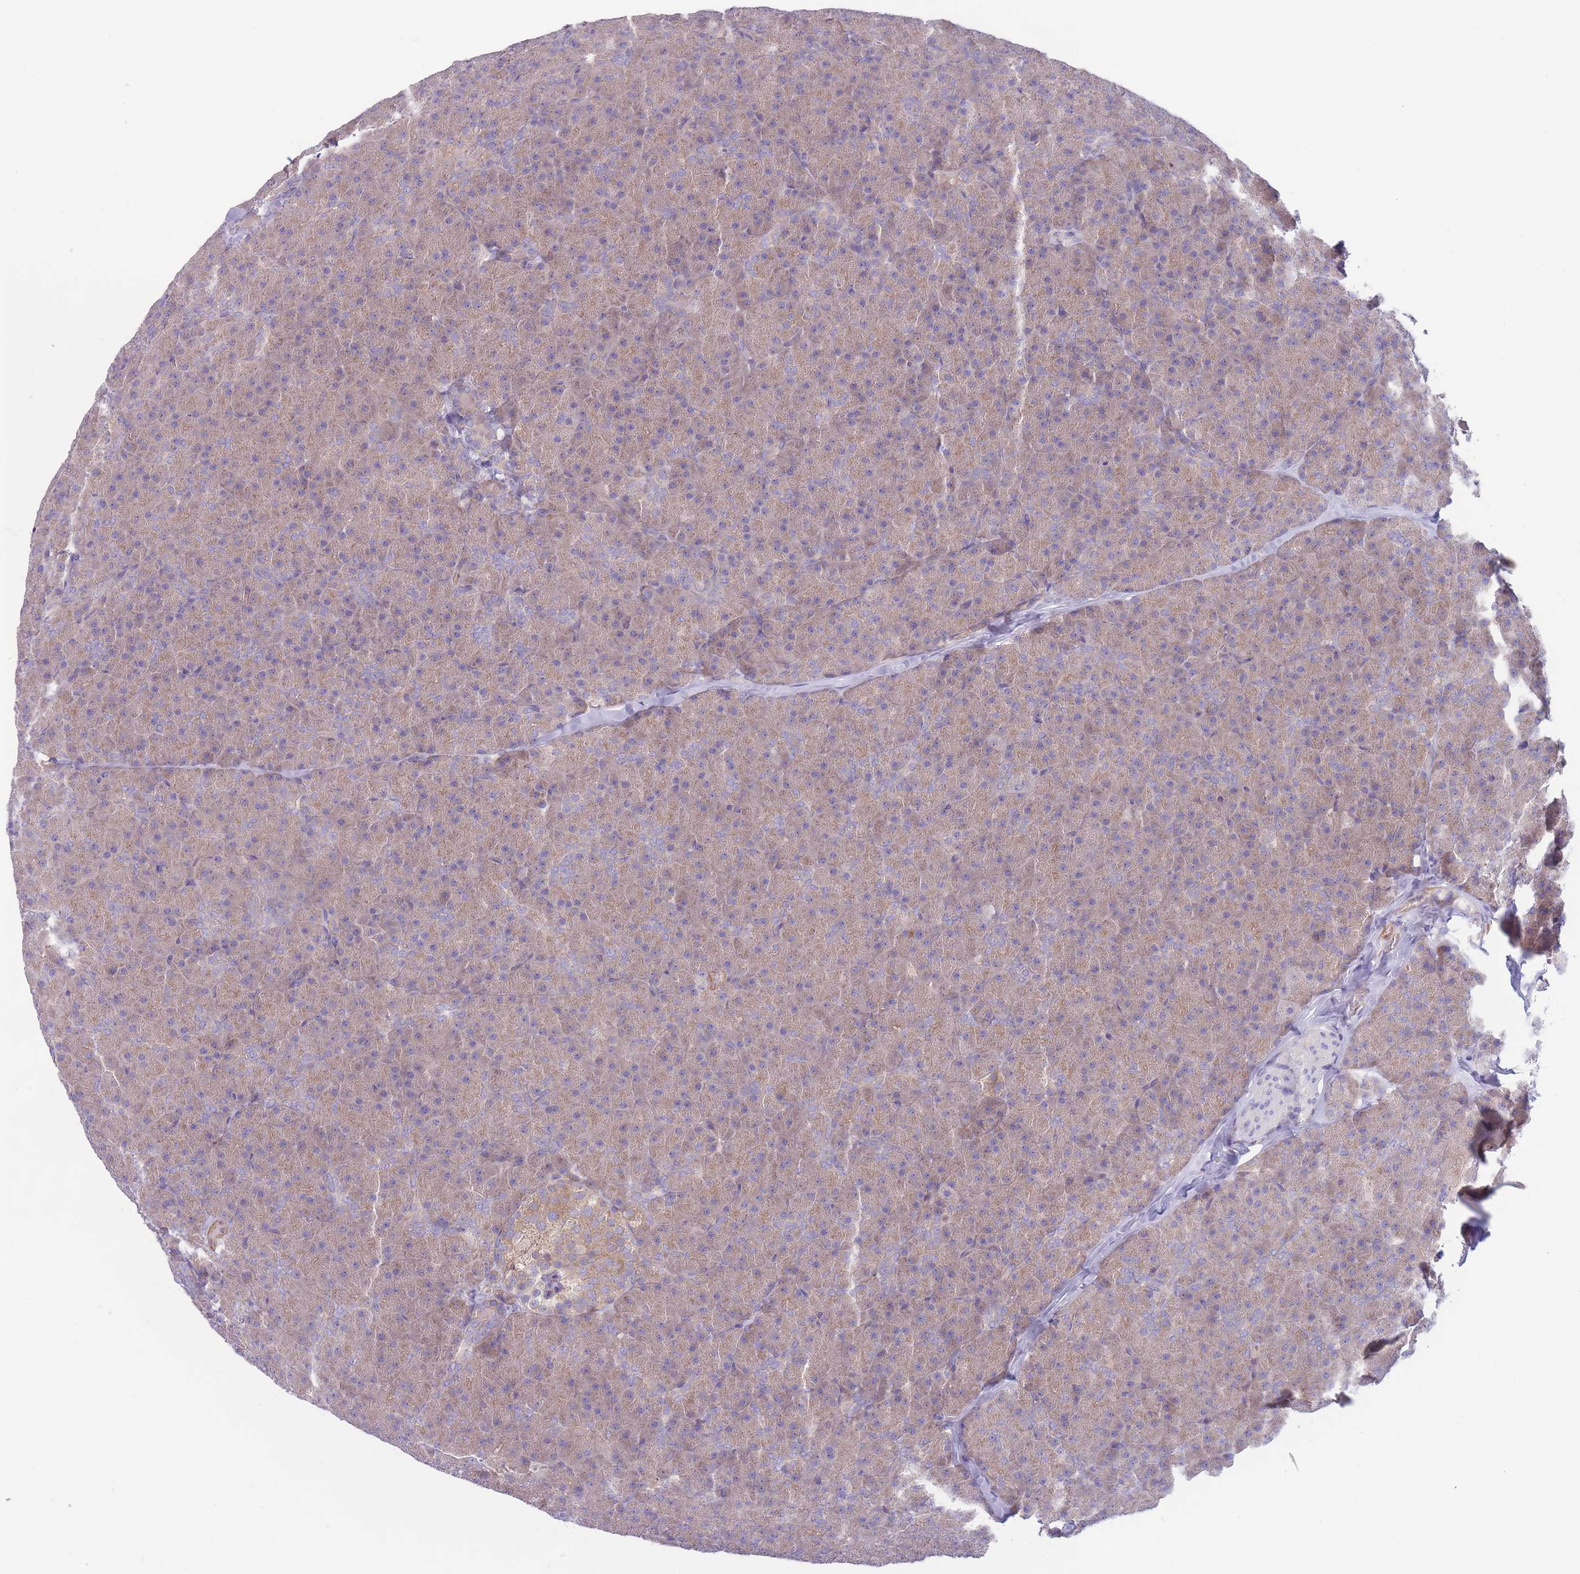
{"staining": {"intensity": "weak", "quantity": ">75%", "location": "cytoplasmic/membranous"}, "tissue": "pancreas", "cell_type": "Exocrine glandular cells", "image_type": "normal", "snomed": [{"axis": "morphology", "description": "Normal tissue, NOS"}, {"axis": "topography", "description": "Pancreas"}], "caption": "Immunohistochemistry (IHC) (DAB) staining of normal pancreas exhibits weak cytoplasmic/membranous protein positivity in about >75% of exocrine glandular cells.", "gene": "PNPLA5", "patient": {"sex": "male", "age": 36}}